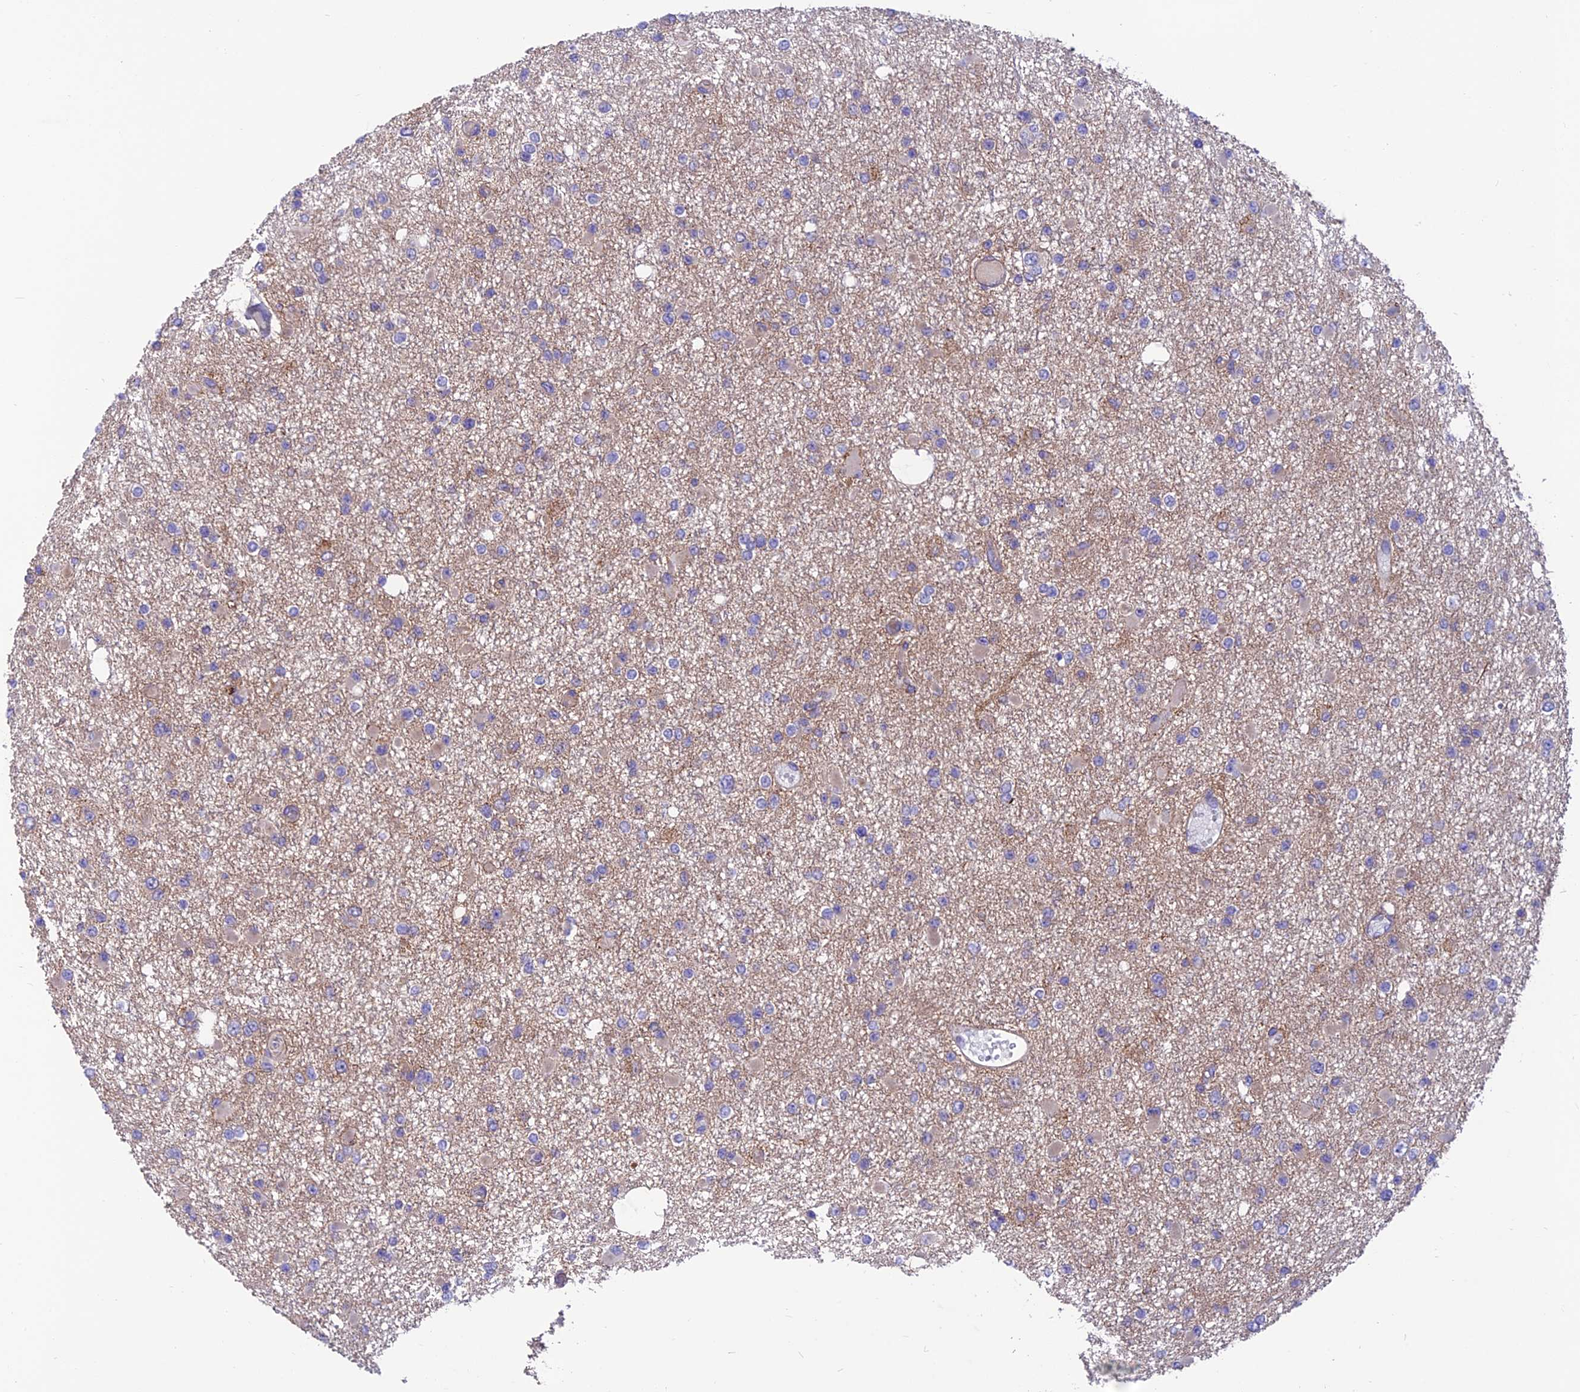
{"staining": {"intensity": "negative", "quantity": "none", "location": "none"}, "tissue": "glioma", "cell_type": "Tumor cells", "image_type": "cancer", "snomed": [{"axis": "morphology", "description": "Glioma, malignant, Low grade"}, {"axis": "topography", "description": "Brain"}], "caption": "DAB (3,3'-diaminobenzidine) immunohistochemical staining of human malignant low-grade glioma shows no significant expression in tumor cells.", "gene": "VPS16", "patient": {"sex": "female", "age": 22}}